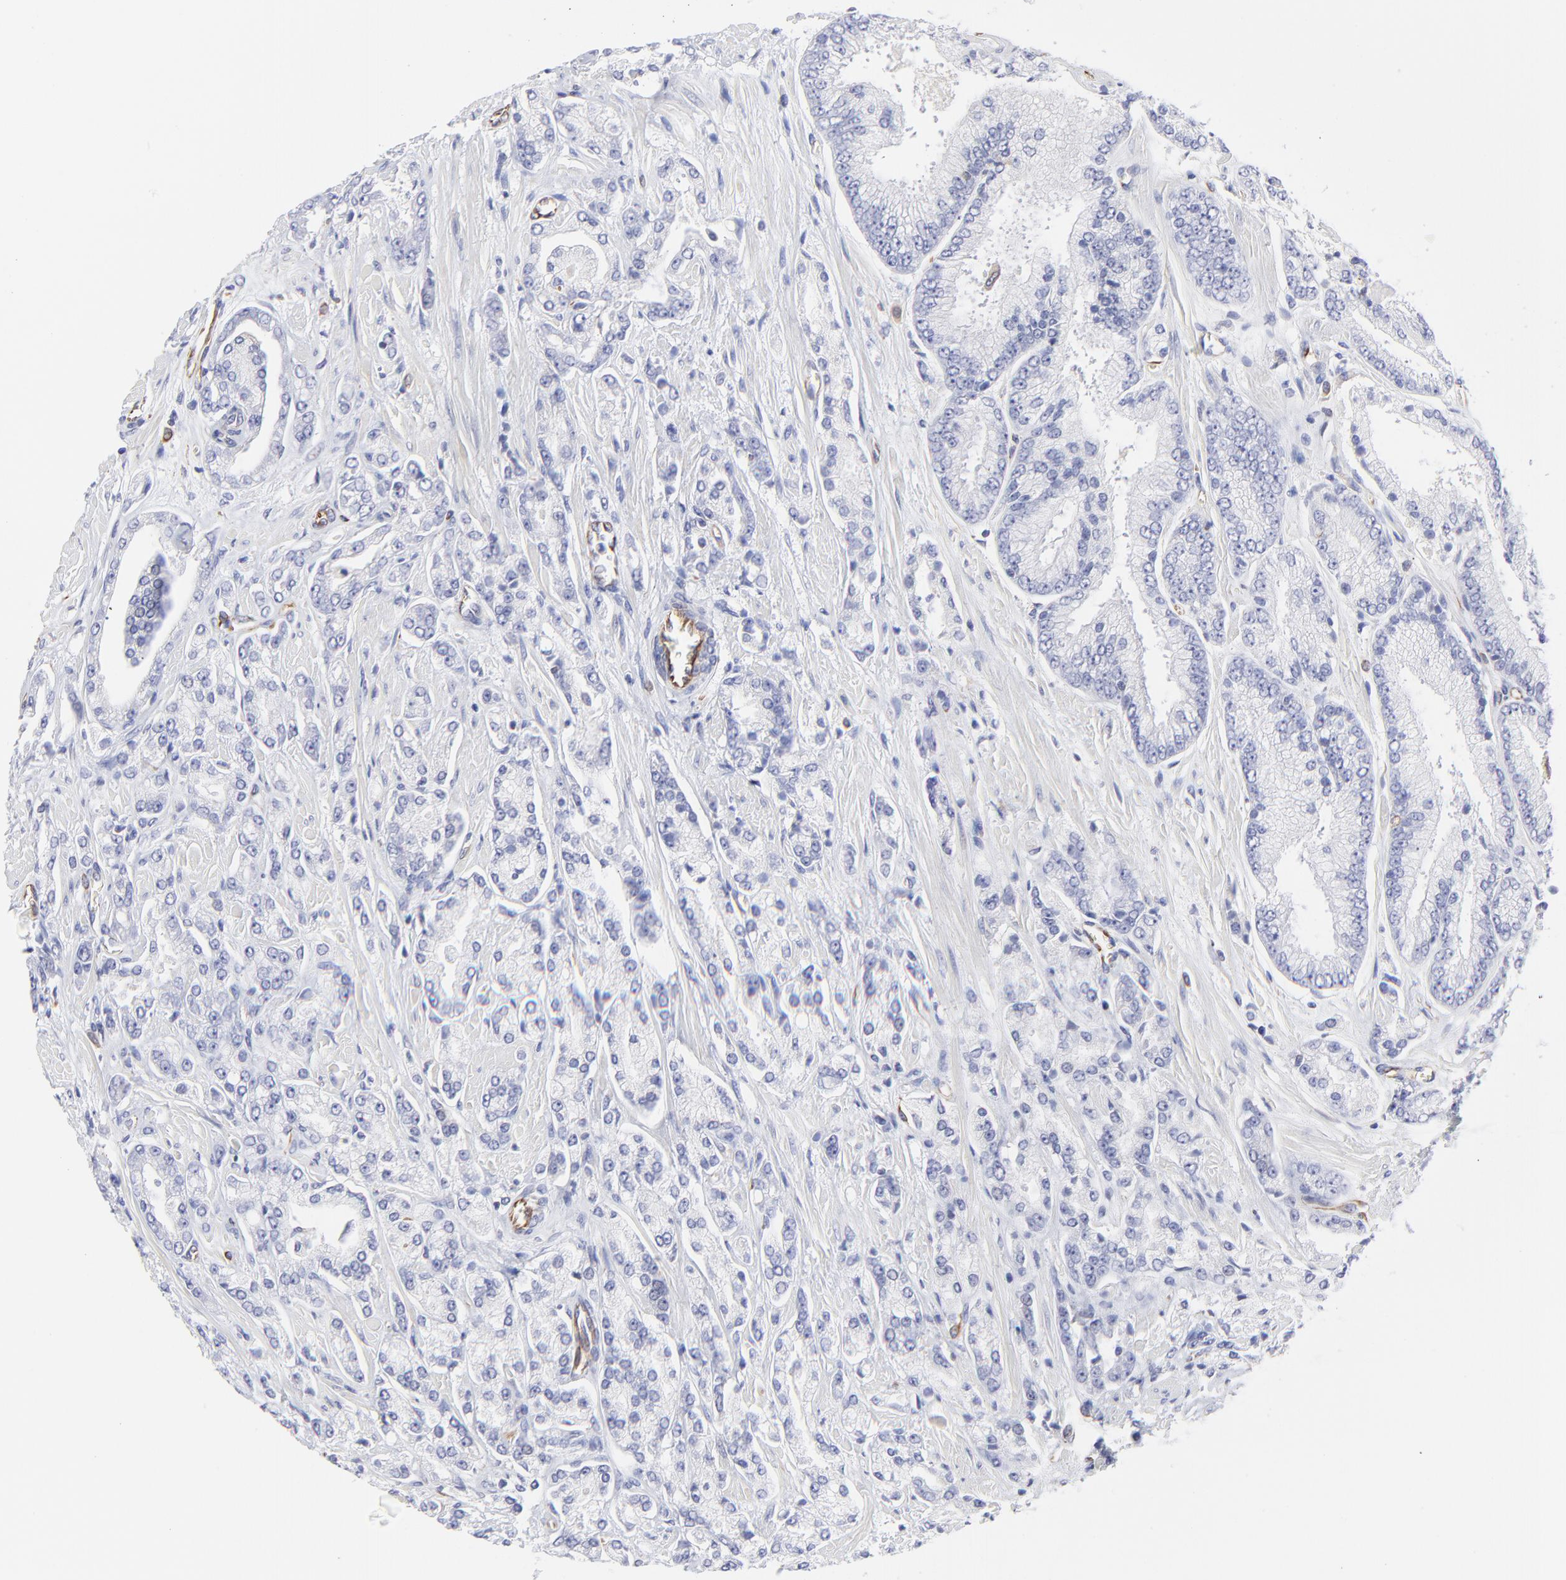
{"staining": {"intensity": "negative", "quantity": "none", "location": "none"}, "tissue": "prostate cancer", "cell_type": "Tumor cells", "image_type": "cancer", "snomed": [{"axis": "morphology", "description": "Adenocarcinoma, High grade"}, {"axis": "topography", "description": "Prostate"}], "caption": "Protein analysis of high-grade adenocarcinoma (prostate) exhibits no significant expression in tumor cells.", "gene": "COX8C", "patient": {"sex": "male", "age": 71}}